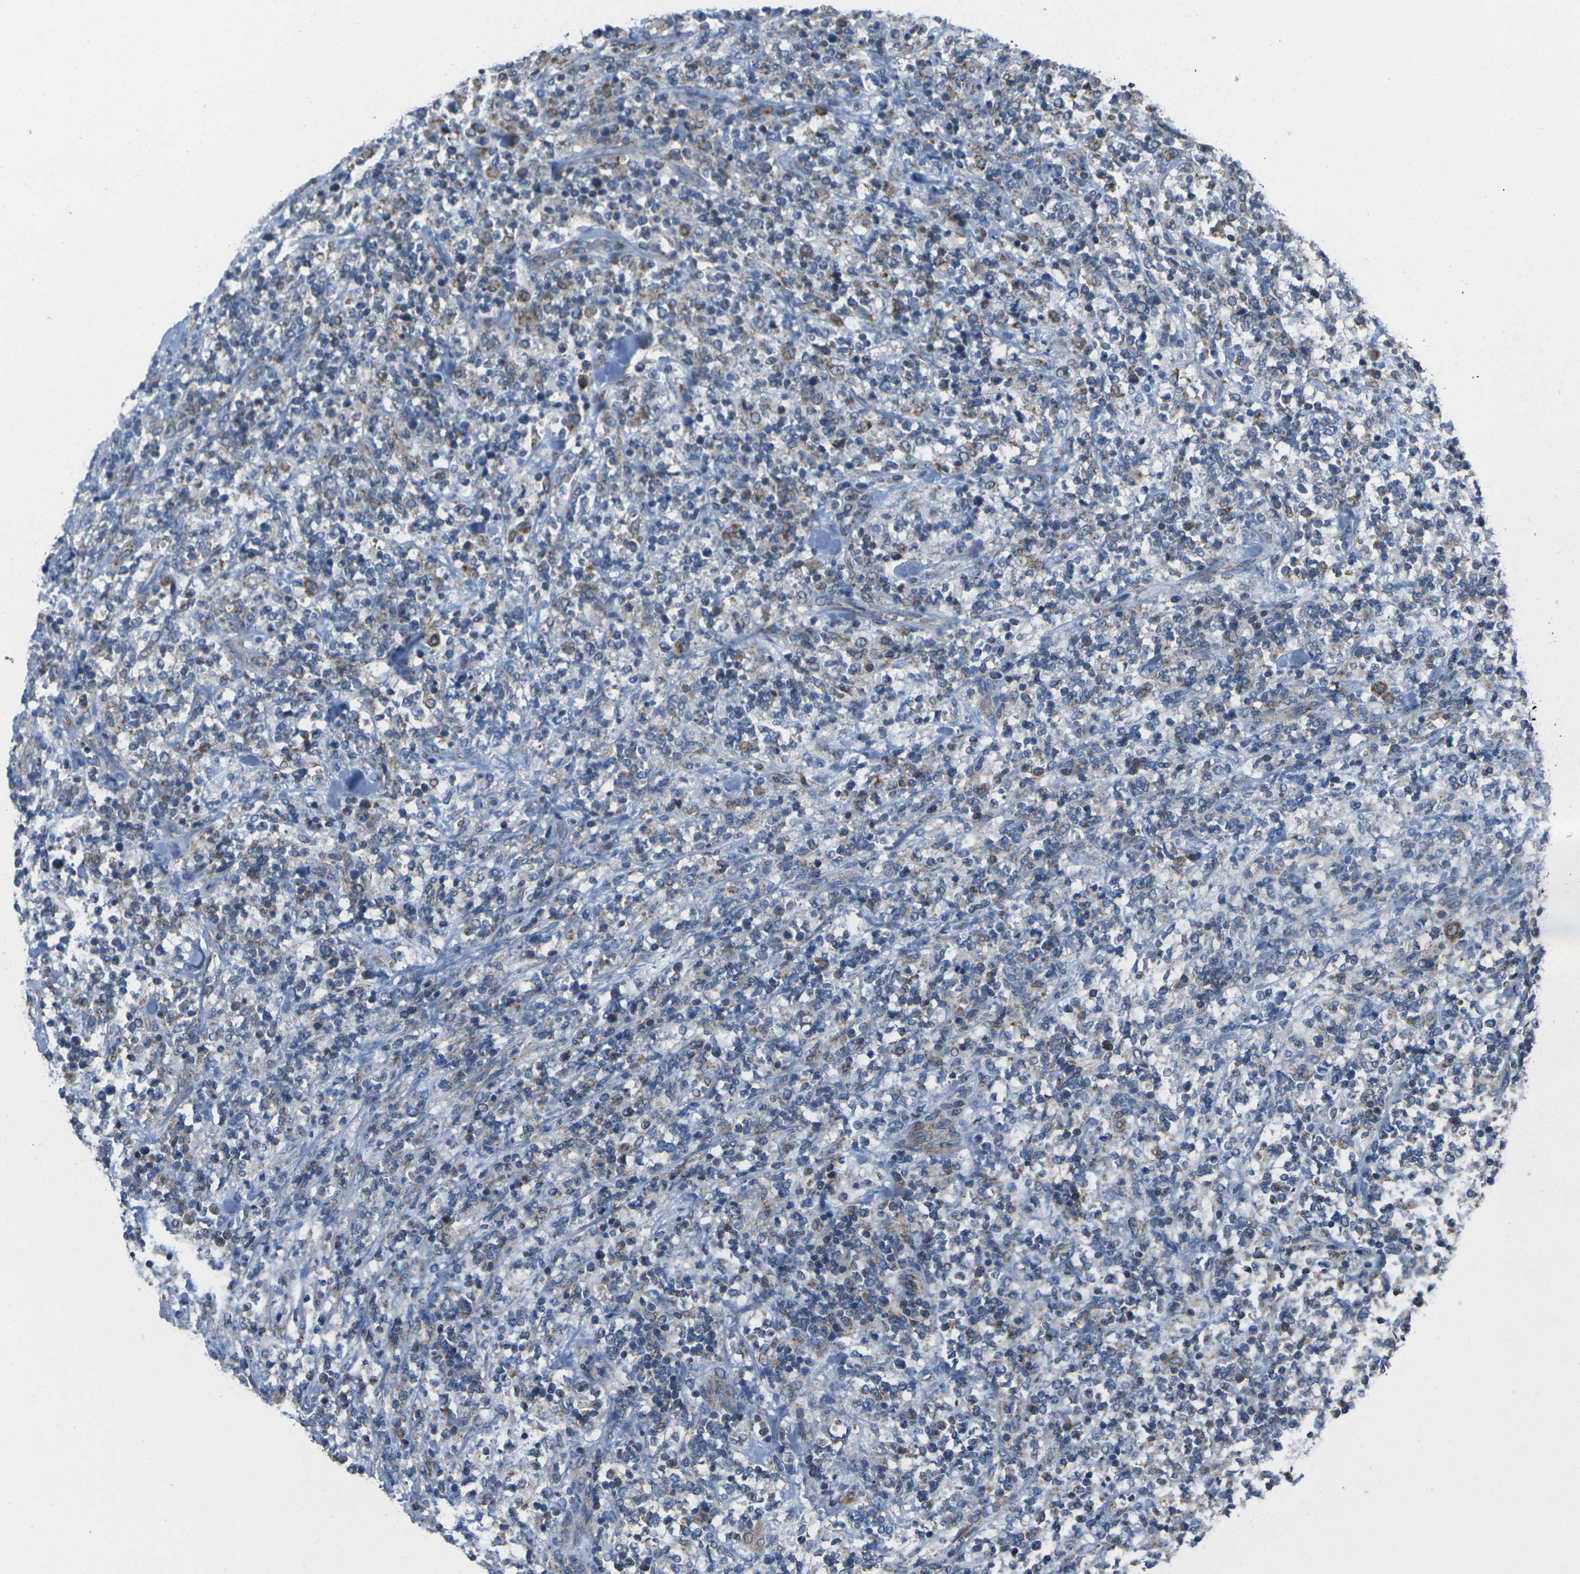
{"staining": {"intensity": "moderate", "quantity": "<25%", "location": "cytoplasmic/membranous"}, "tissue": "lymphoma", "cell_type": "Tumor cells", "image_type": "cancer", "snomed": [{"axis": "morphology", "description": "Malignant lymphoma, non-Hodgkin's type, High grade"}, {"axis": "topography", "description": "Soft tissue"}], "caption": "IHC image of human lymphoma stained for a protein (brown), which shows low levels of moderate cytoplasmic/membranous staining in about <25% of tumor cells.", "gene": "TMEM120B", "patient": {"sex": "male", "age": 18}}